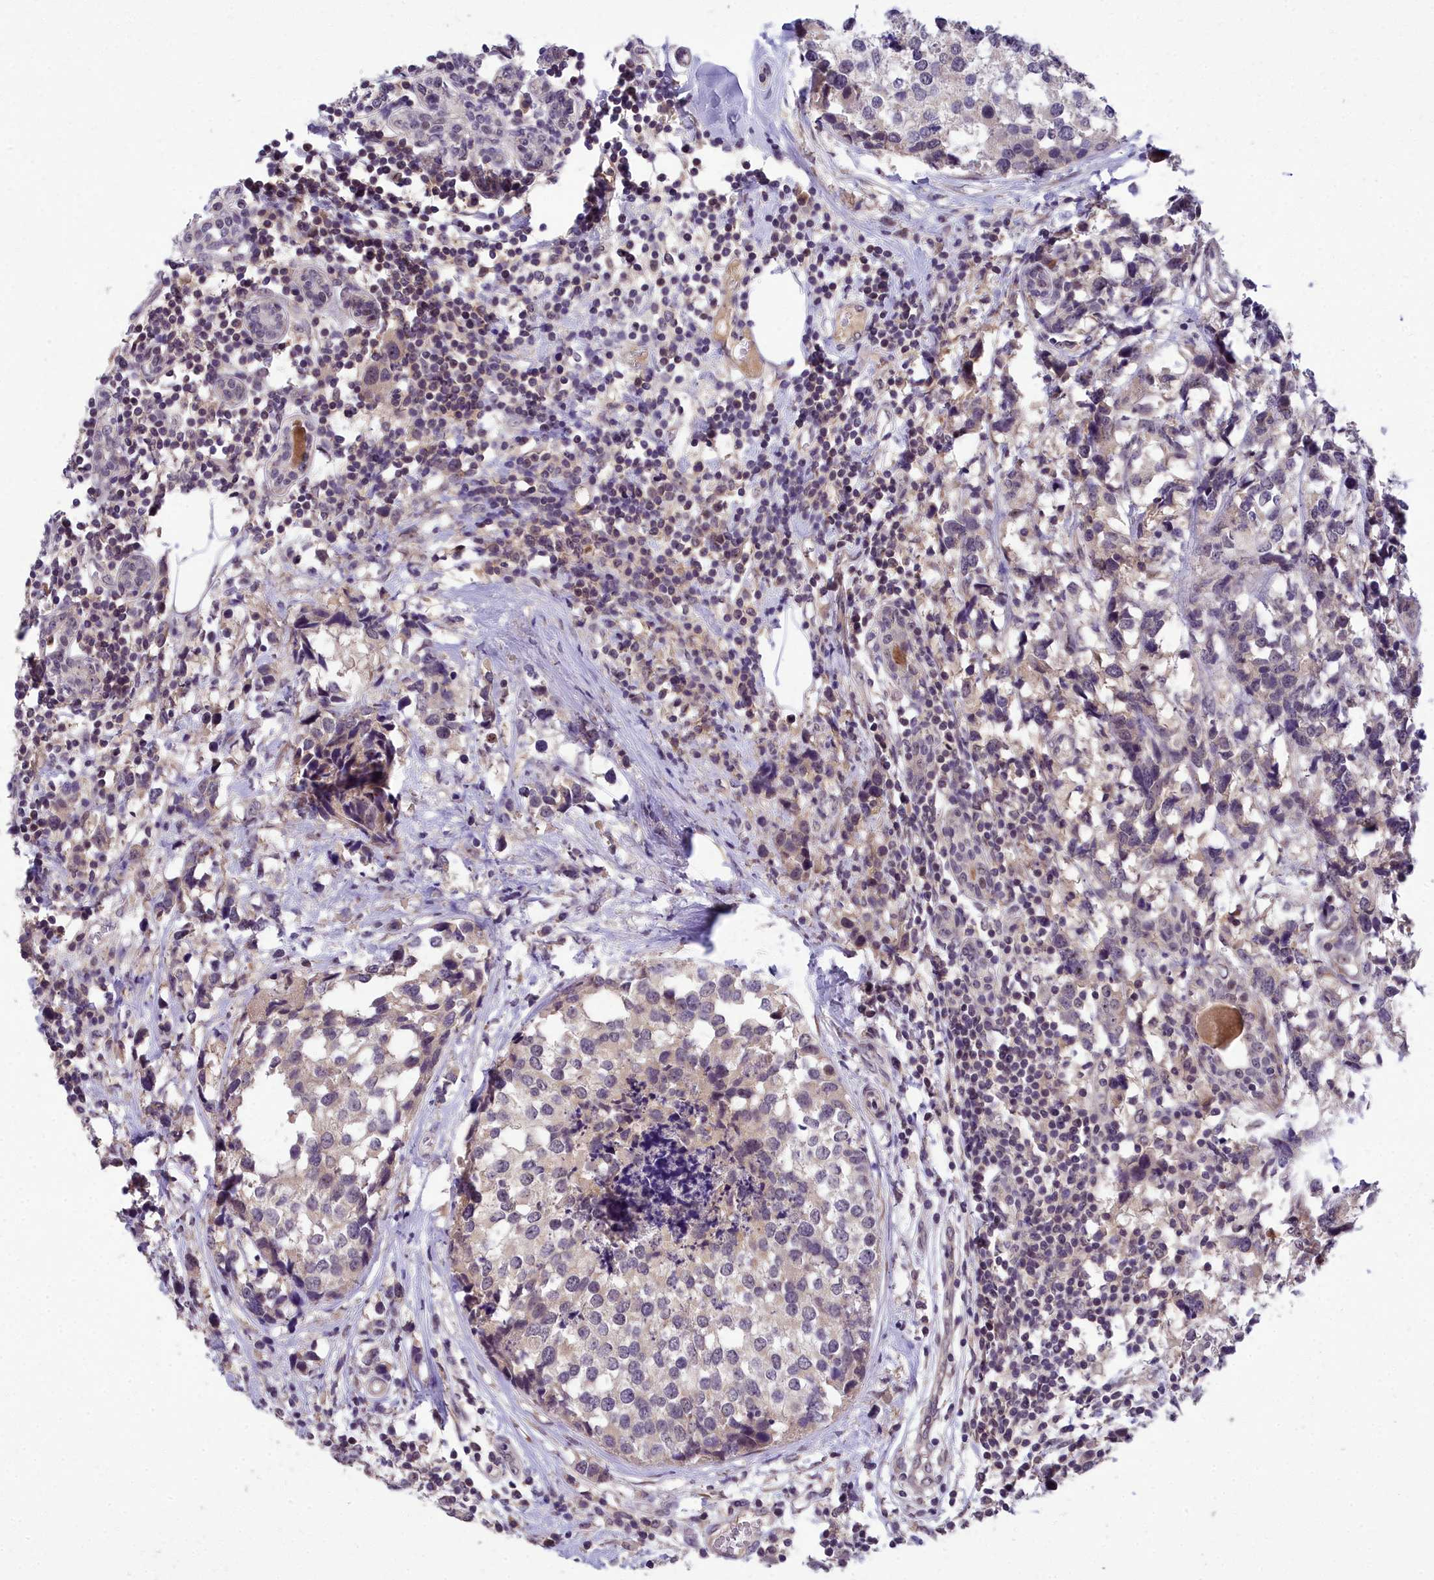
{"staining": {"intensity": "weak", "quantity": "<25%", "location": "cytoplasmic/membranous"}, "tissue": "breast cancer", "cell_type": "Tumor cells", "image_type": "cancer", "snomed": [{"axis": "morphology", "description": "Lobular carcinoma"}, {"axis": "topography", "description": "Breast"}], "caption": "Immunohistochemistry histopathology image of human breast lobular carcinoma stained for a protein (brown), which exhibits no expression in tumor cells.", "gene": "ZNF333", "patient": {"sex": "female", "age": 59}}